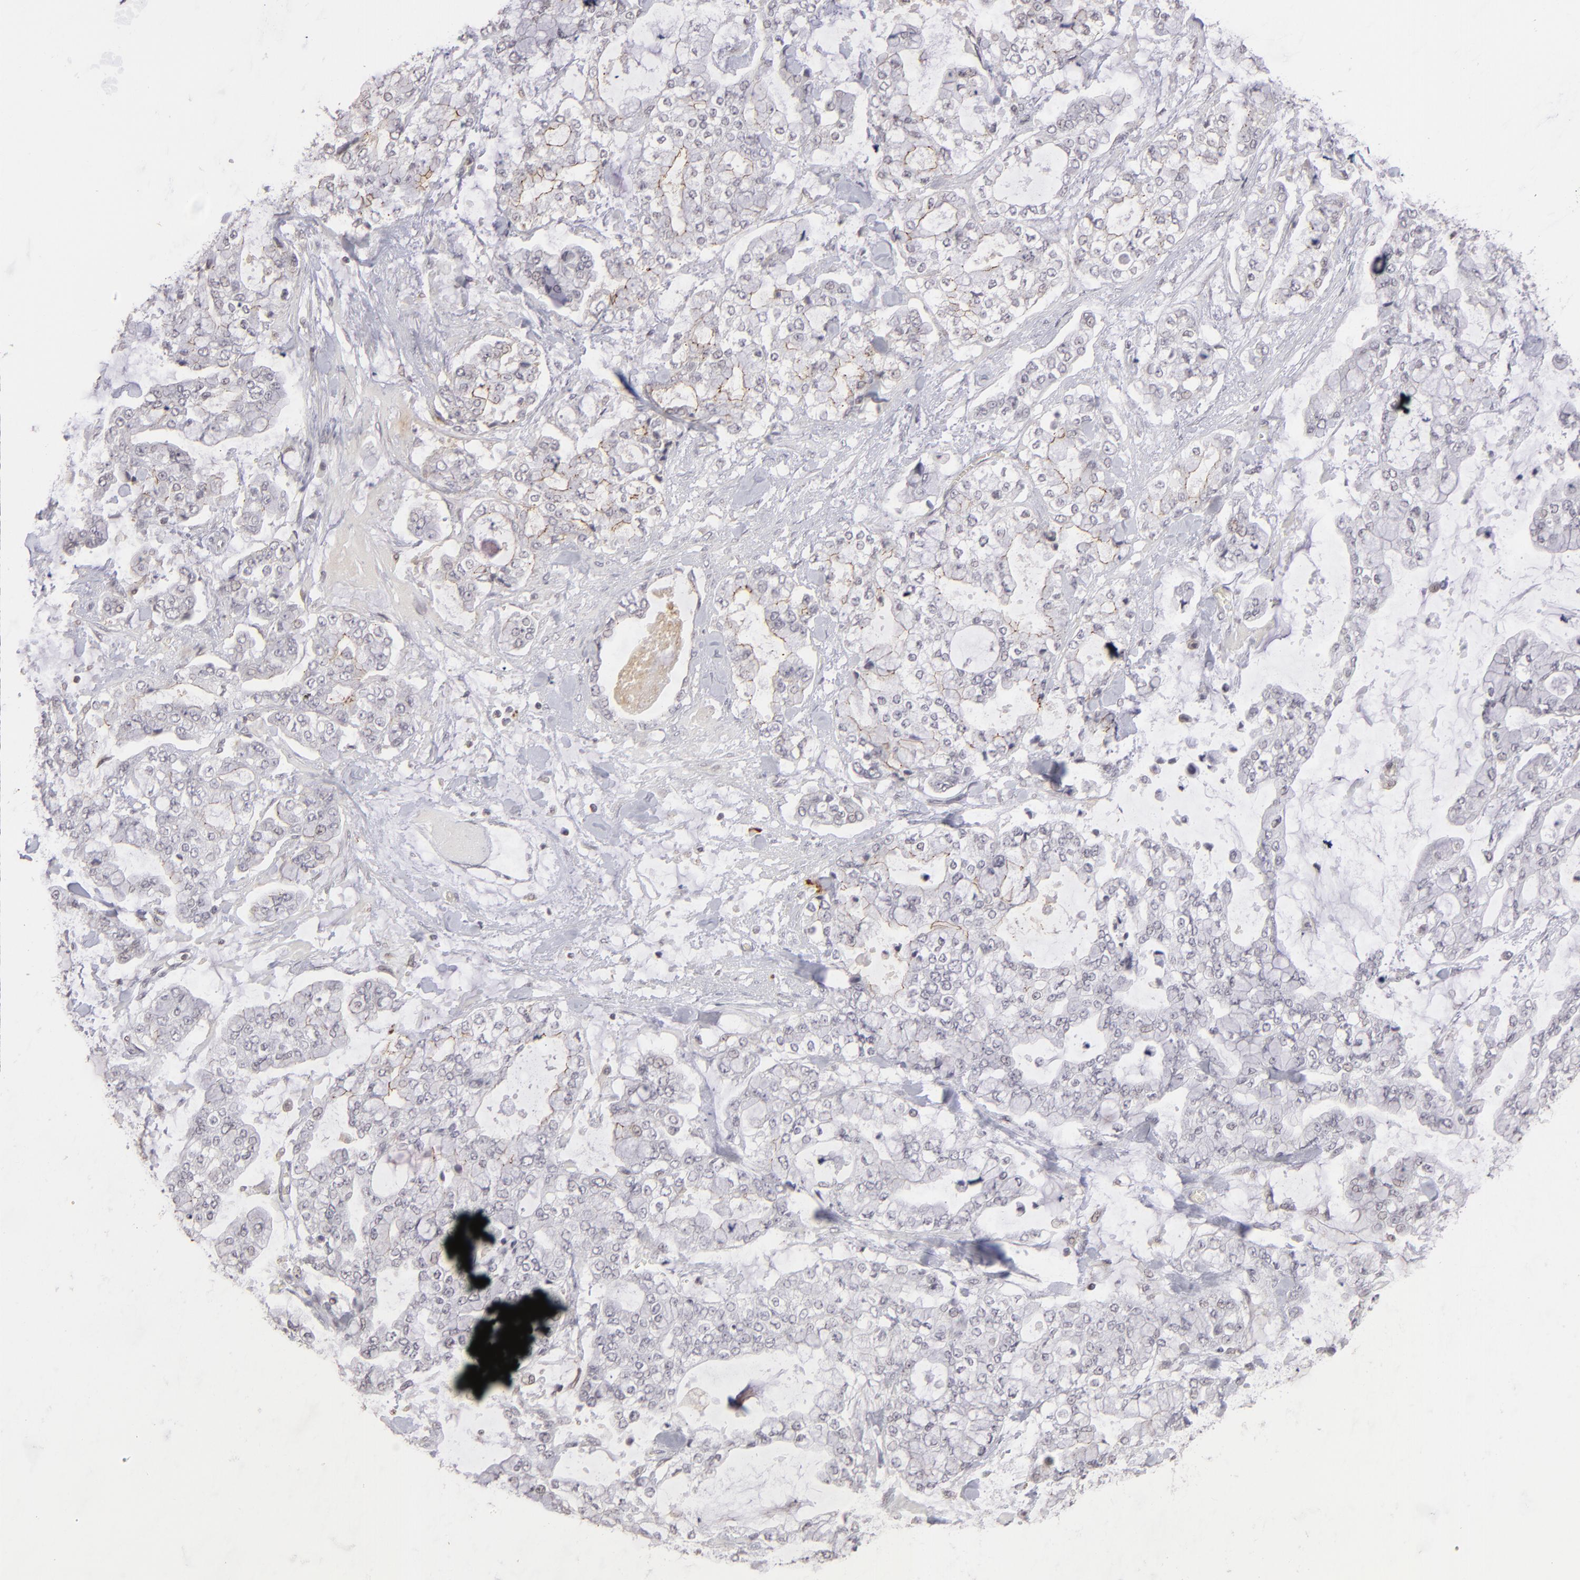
{"staining": {"intensity": "negative", "quantity": "none", "location": "none"}, "tissue": "stomach cancer", "cell_type": "Tumor cells", "image_type": "cancer", "snomed": [{"axis": "morphology", "description": "Normal tissue, NOS"}, {"axis": "morphology", "description": "Adenocarcinoma, NOS"}, {"axis": "topography", "description": "Stomach, upper"}, {"axis": "topography", "description": "Stomach"}], "caption": "IHC micrograph of neoplastic tissue: human adenocarcinoma (stomach) stained with DAB (3,3'-diaminobenzidine) shows no significant protein expression in tumor cells.", "gene": "CLDN2", "patient": {"sex": "male", "age": 76}}